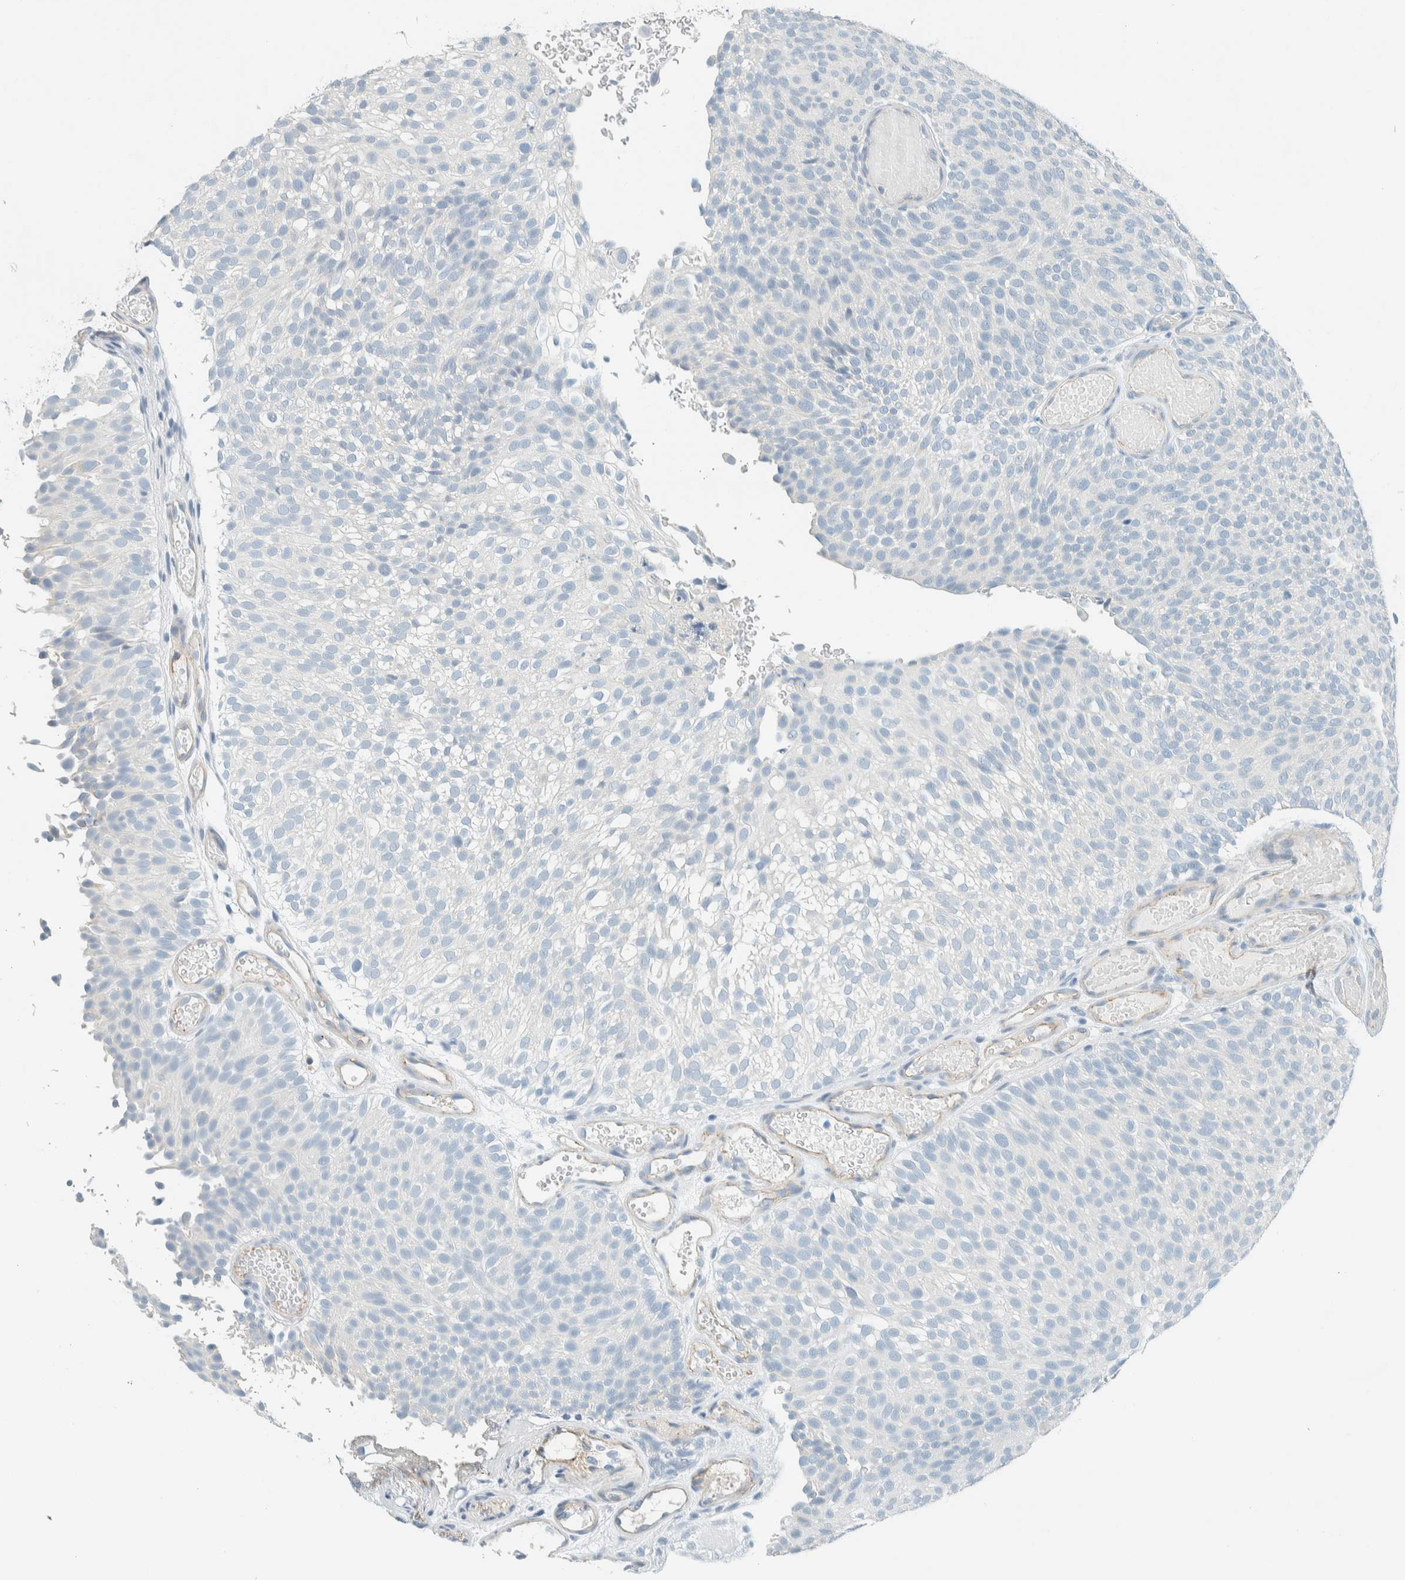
{"staining": {"intensity": "negative", "quantity": "none", "location": "none"}, "tissue": "urothelial cancer", "cell_type": "Tumor cells", "image_type": "cancer", "snomed": [{"axis": "morphology", "description": "Urothelial carcinoma, Low grade"}, {"axis": "topography", "description": "Urinary bladder"}], "caption": "Protein analysis of low-grade urothelial carcinoma reveals no significant positivity in tumor cells.", "gene": "SLFN12", "patient": {"sex": "male", "age": 78}}